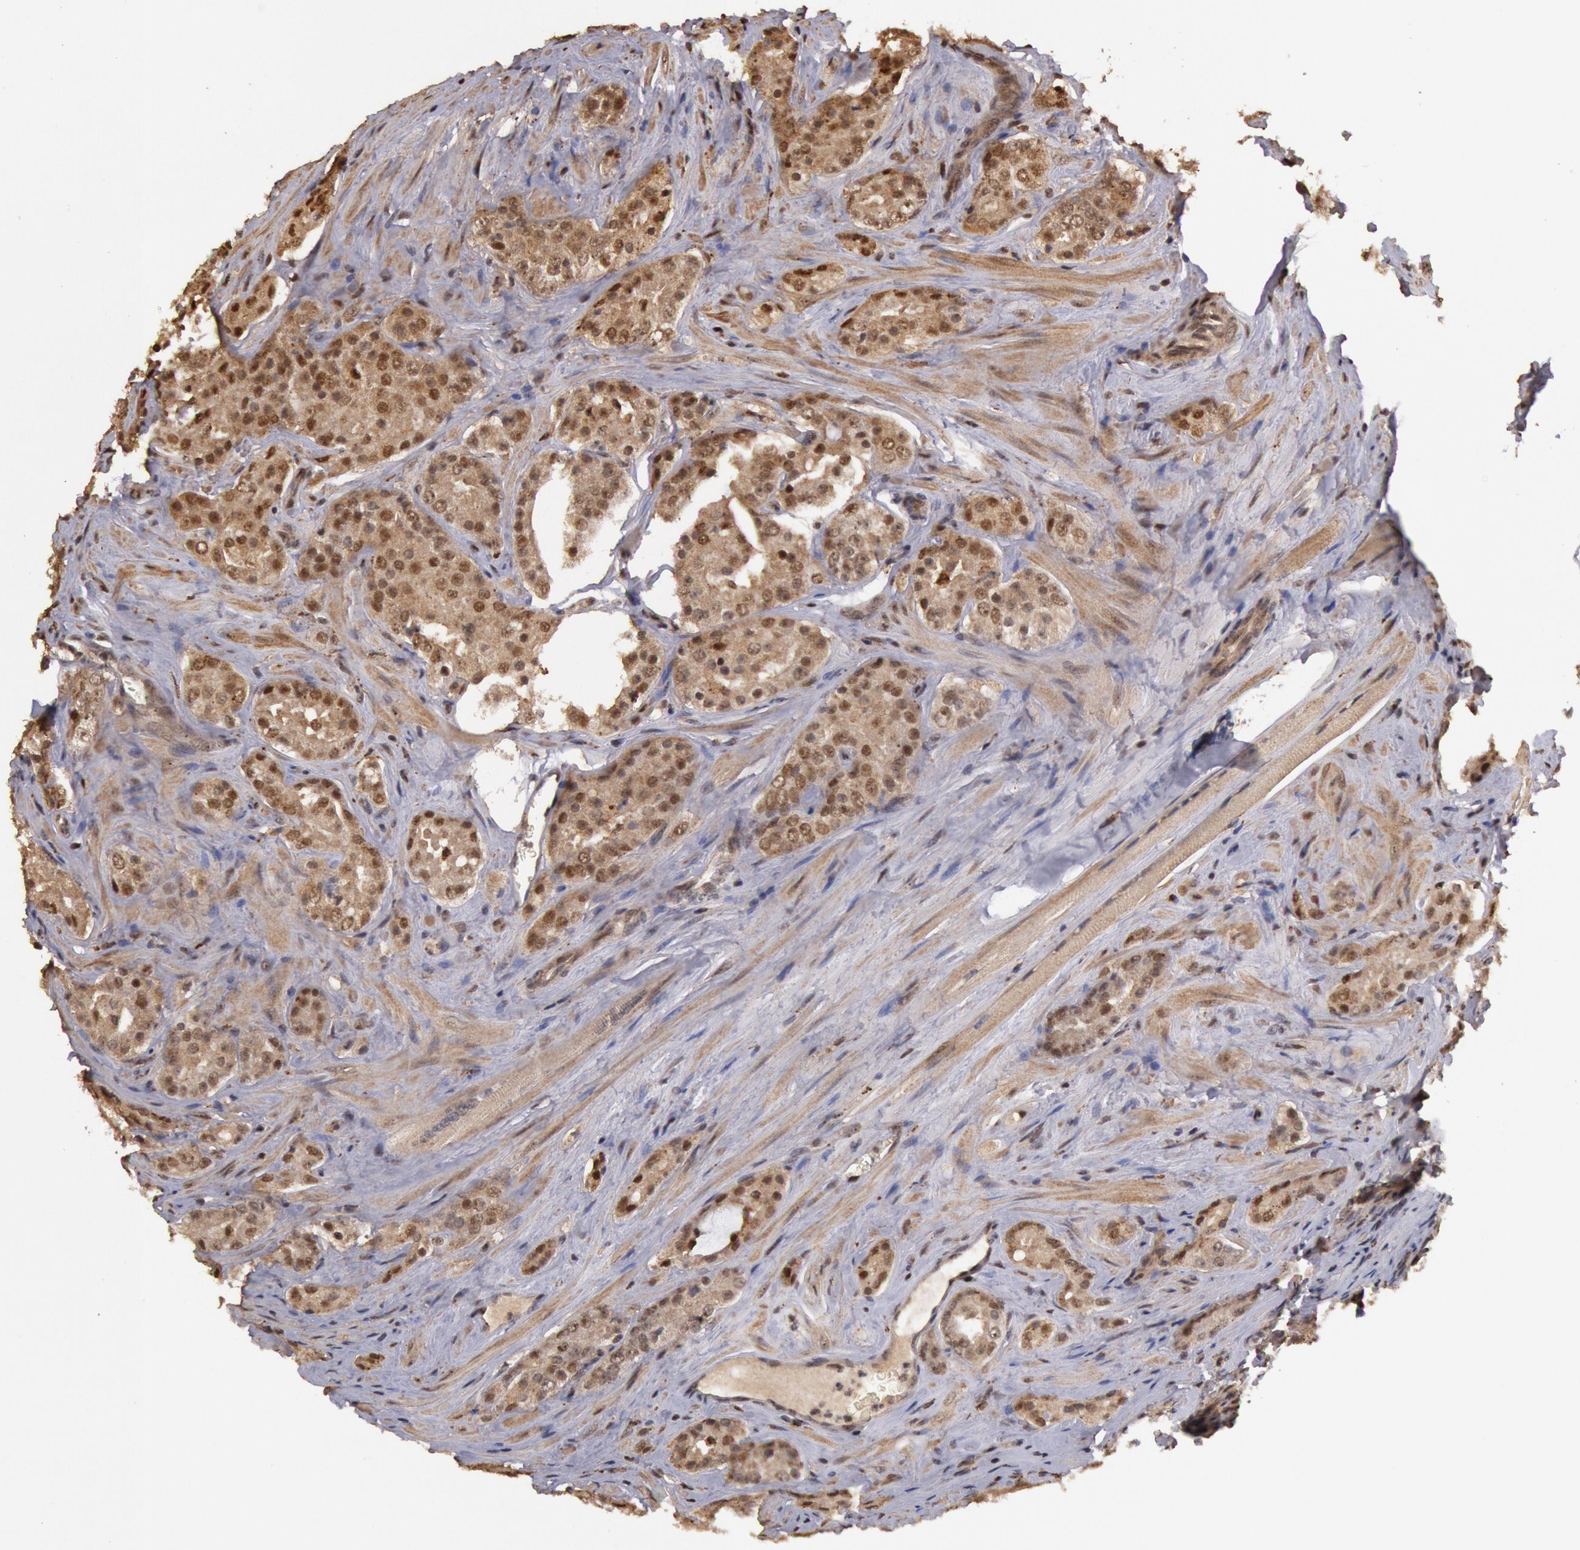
{"staining": {"intensity": "moderate", "quantity": ">75%", "location": "nuclear"}, "tissue": "prostate cancer", "cell_type": "Tumor cells", "image_type": "cancer", "snomed": [{"axis": "morphology", "description": "Adenocarcinoma, Medium grade"}, {"axis": "topography", "description": "Prostate"}], "caption": "Immunohistochemical staining of prostate cancer shows moderate nuclear protein positivity in approximately >75% of tumor cells.", "gene": "LIG4", "patient": {"sex": "male", "age": 60}}